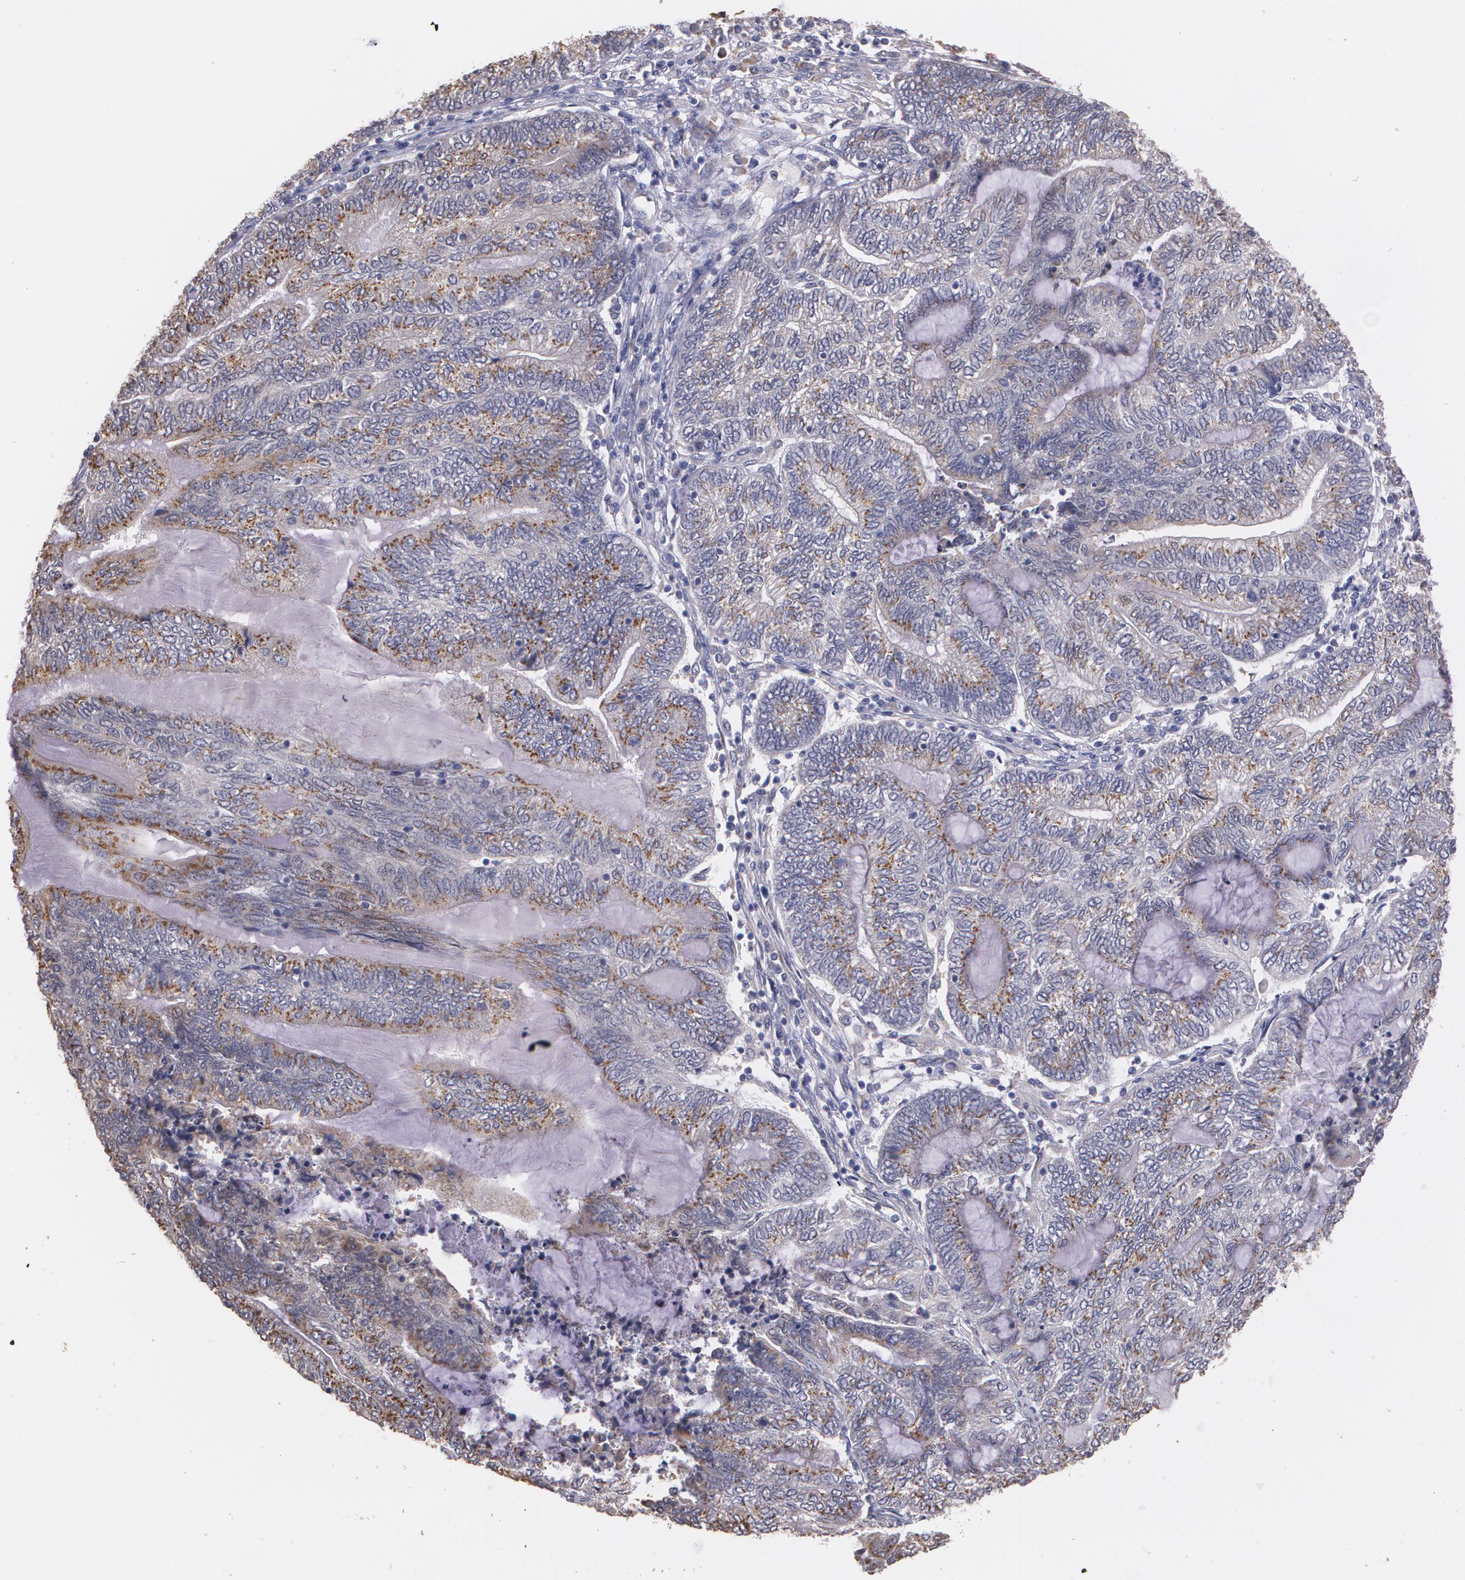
{"staining": {"intensity": "moderate", "quantity": ">75%", "location": "cytoplasmic/membranous"}, "tissue": "endometrial cancer", "cell_type": "Tumor cells", "image_type": "cancer", "snomed": [{"axis": "morphology", "description": "Adenocarcinoma, NOS"}, {"axis": "topography", "description": "Uterus"}, {"axis": "topography", "description": "Endometrium"}], "caption": "Human endometrial adenocarcinoma stained with a protein marker shows moderate staining in tumor cells.", "gene": "ATF3", "patient": {"sex": "female", "age": 70}}